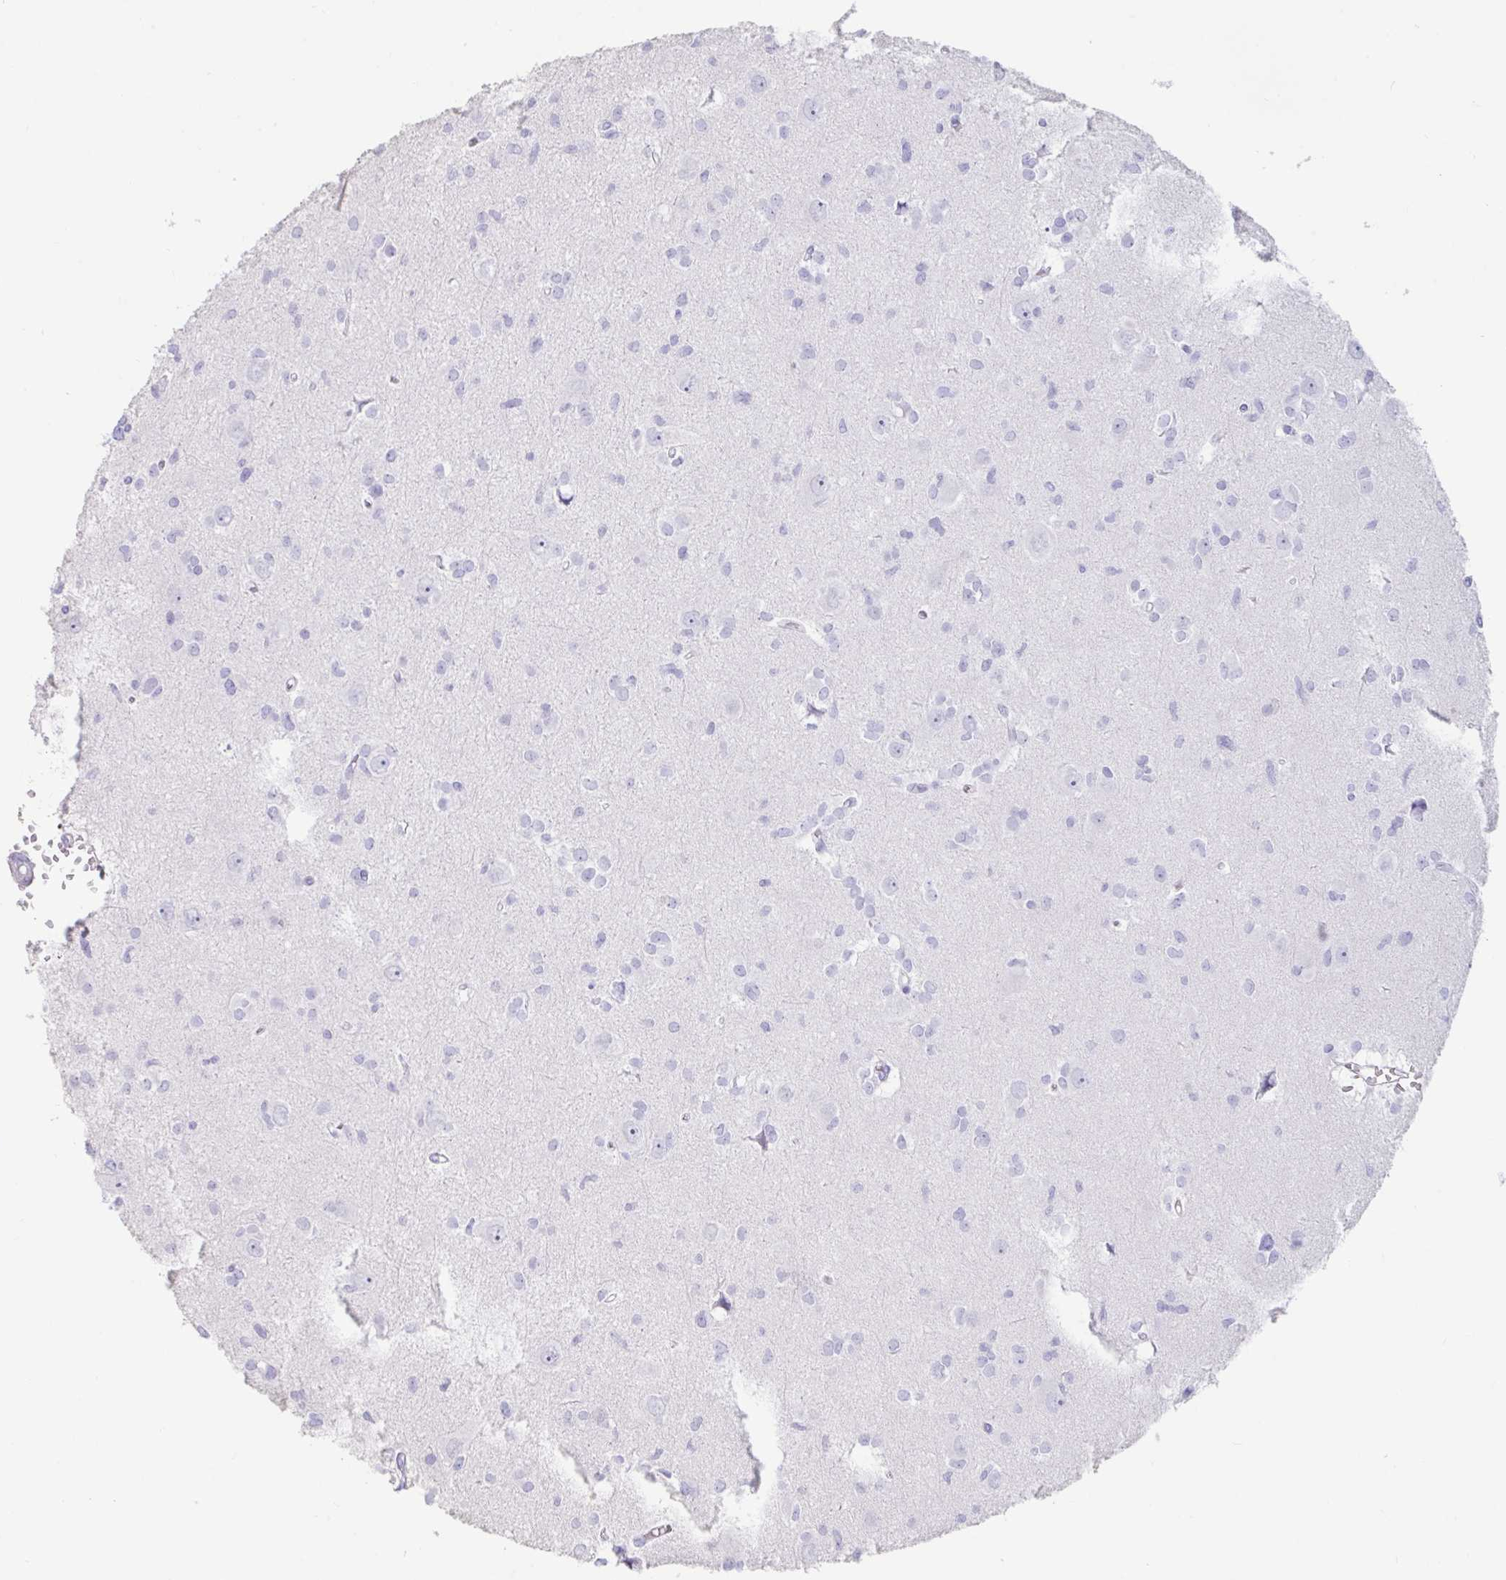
{"staining": {"intensity": "negative", "quantity": "none", "location": "none"}, "tissue": "glioma", "cell_type": "Tumor cells", "image_type": "cancer", "snomed": [{"axis": "morphology", "description": "Glioma, malignant, High grade"}, {"axis": "topography", "description": "Brain"}], "caption": "DAB immunohistochemical staining of human glioma displays no significant staining in tumor cells.", "gene": "TNNC1", "patient": {"sex": "male", "age": 23}}